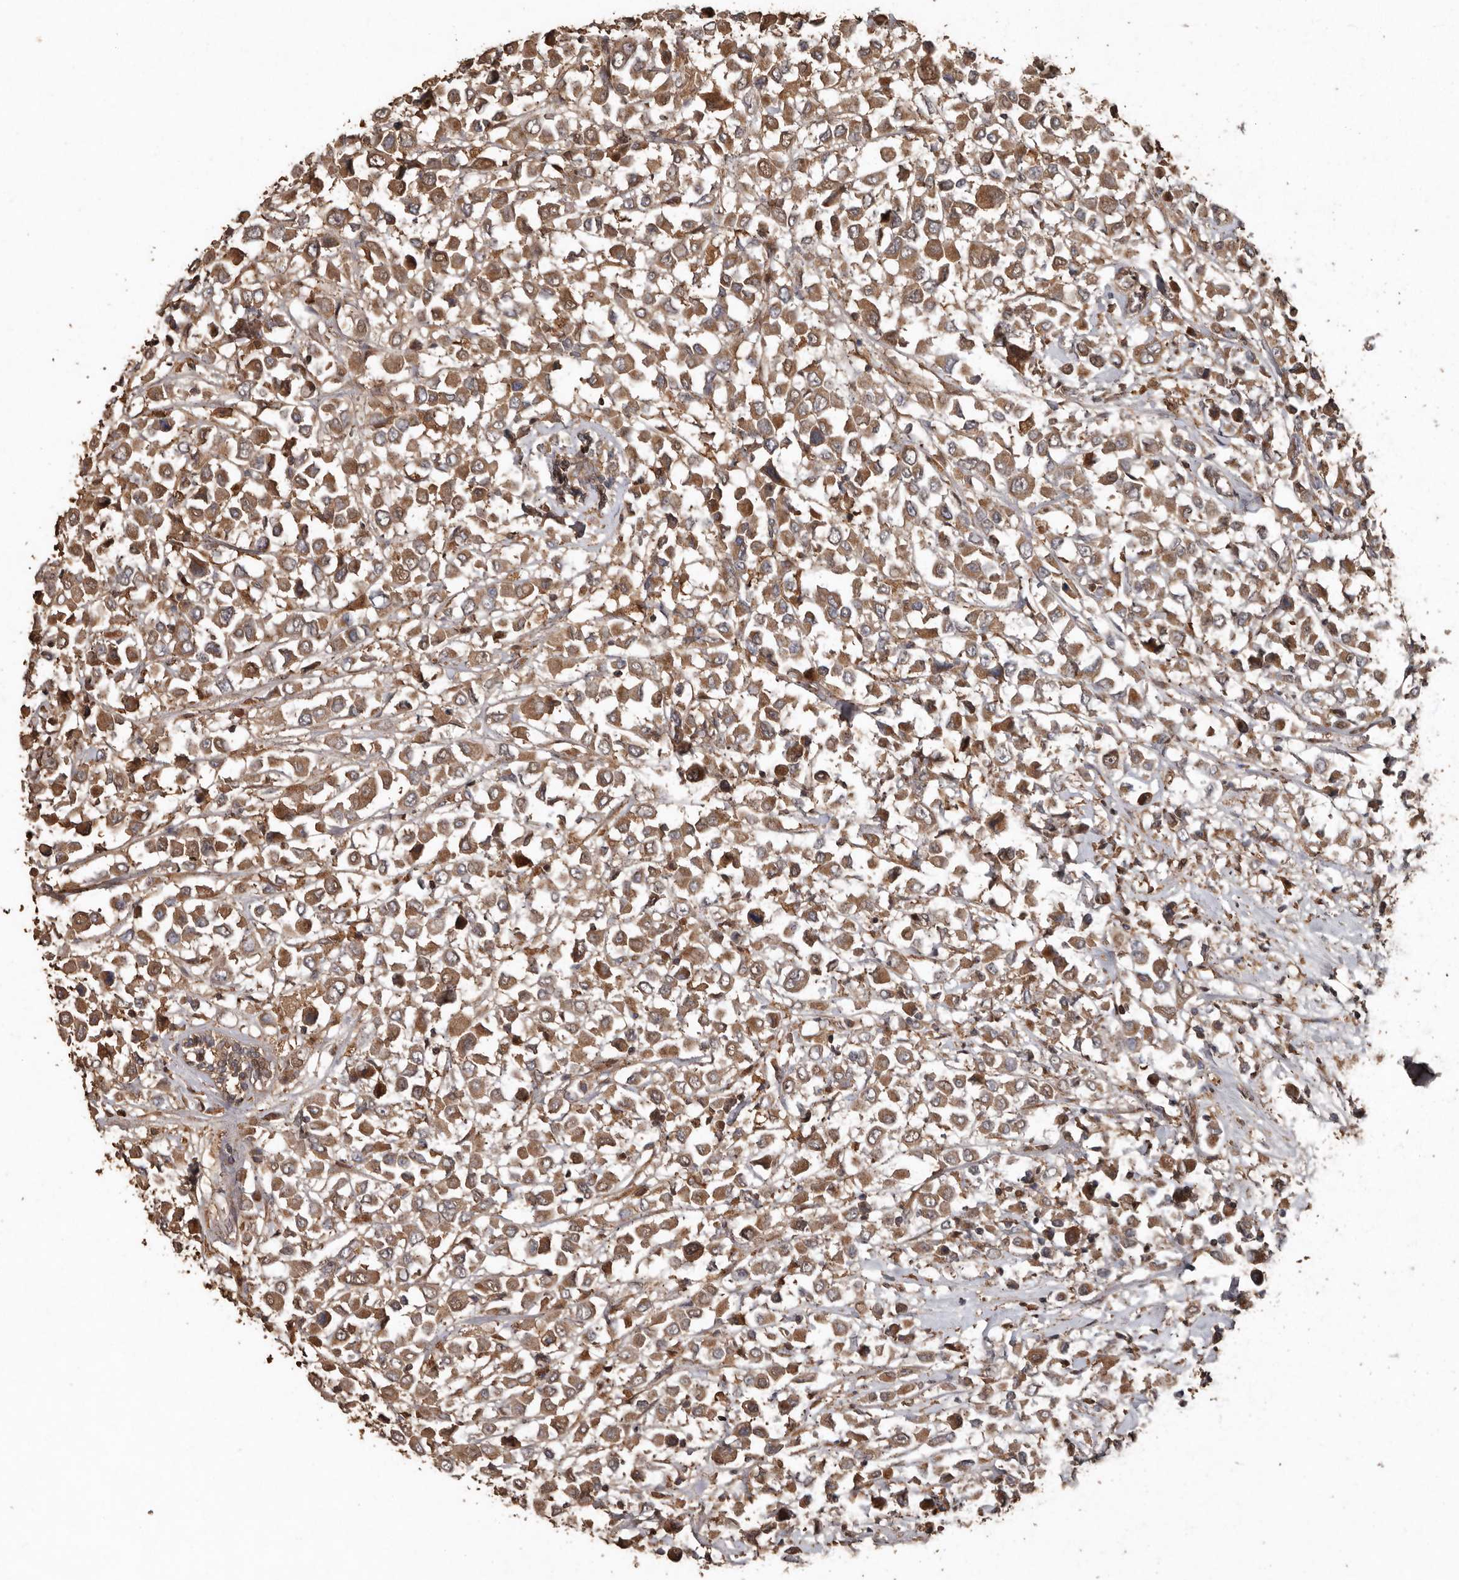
{"staining": {"intensity": "moderate", "quantity": ">75%", "location": "cytoplasmic/membranous"}, "tissue": "breast cancer", "cell_type": "Tumor cells", "image_type": "cancer", "snomed": [{"axis": "morphology", "description": "Duct carcinoma"}, {"axis": "topography", "description": "Breast"}], "caption": "Human breast cancer (intraductal carcinoma) stained with a protein marker displays moderate staining in tumor cells.", "gene": "RANBP17", "patient": {"sex": "female", "age": 61}}